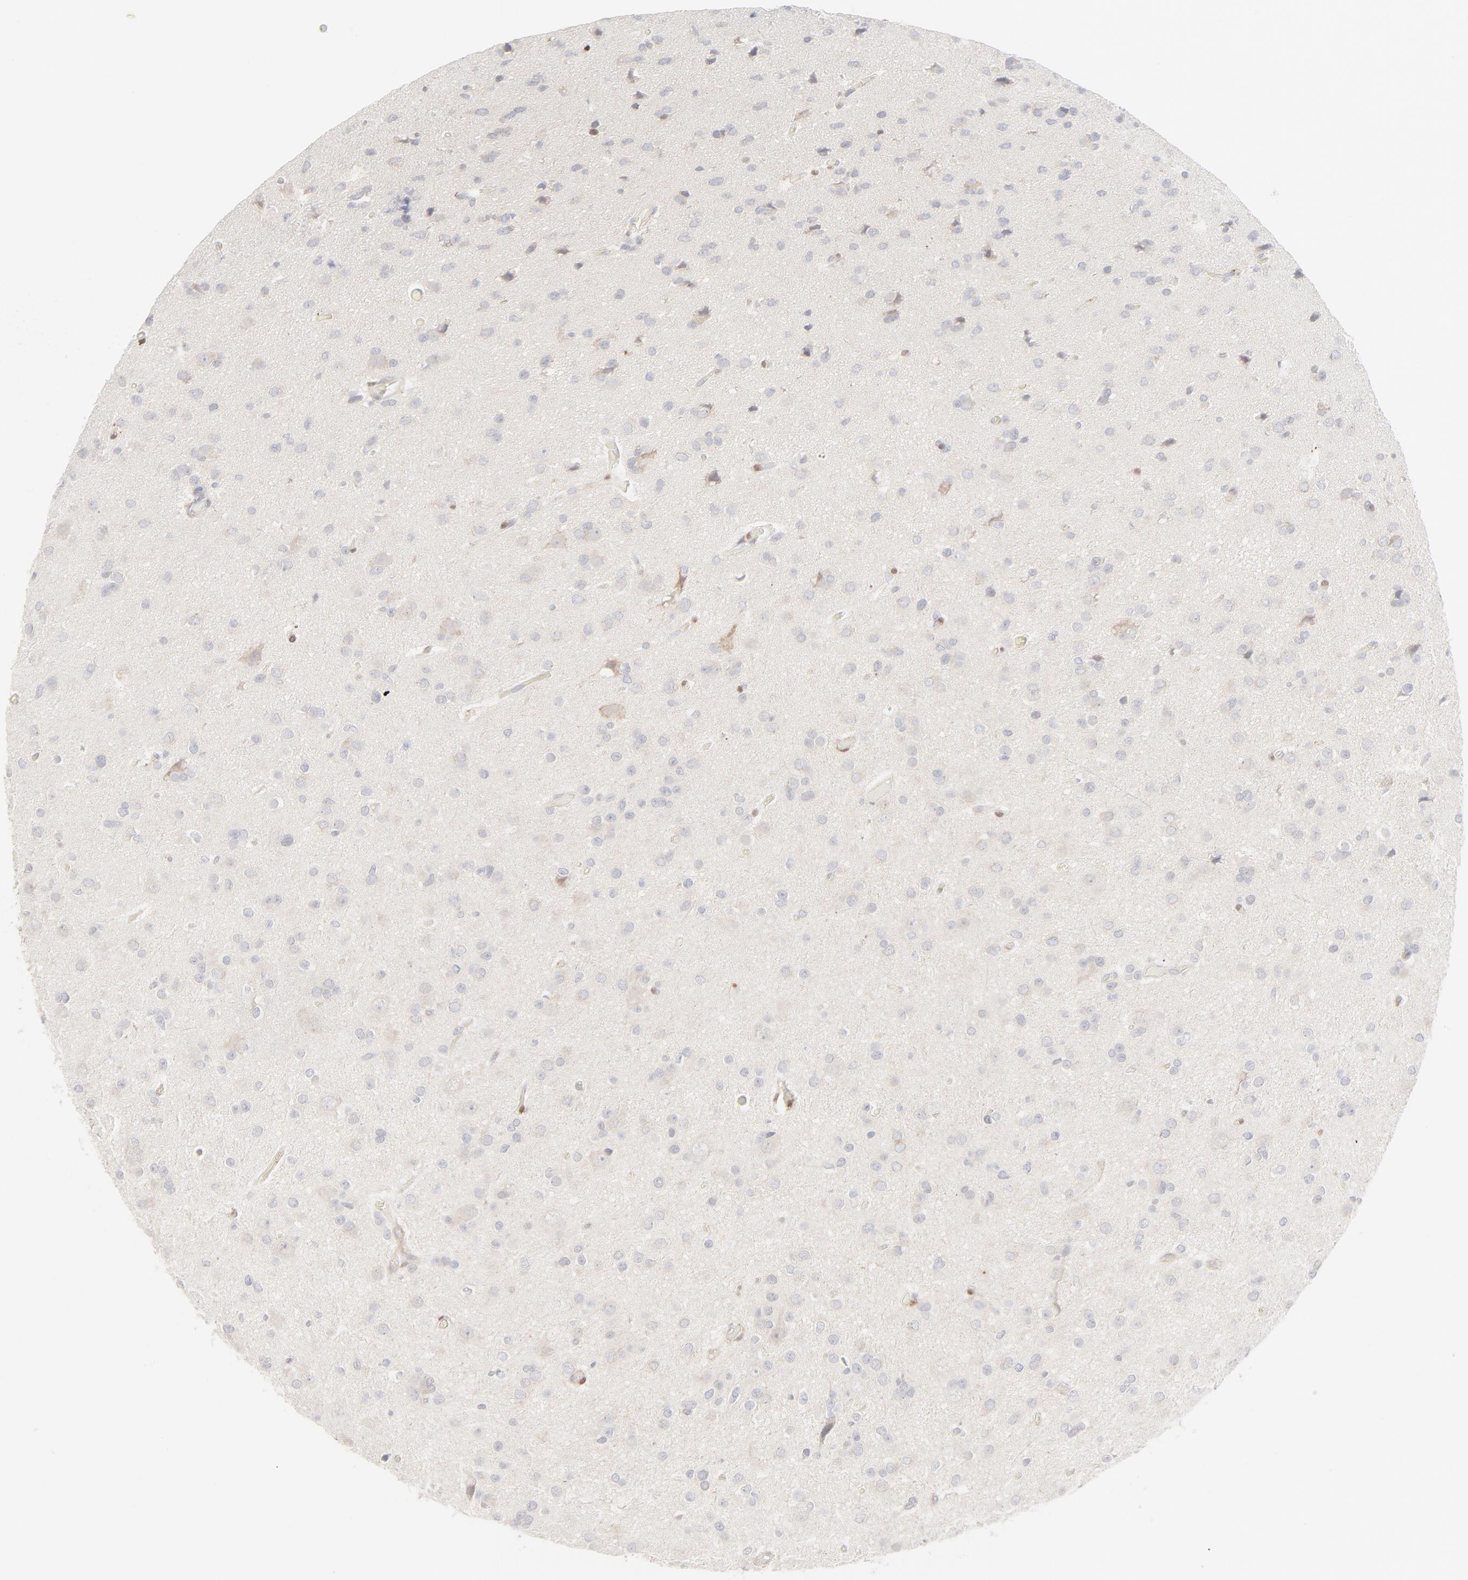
{"staining": {"intensity": "negative", "quantity": "none", "location": "none"}, "tissue": "glioma", "cell_type": "Tumor cells", "image_type": "cancer", "snomed": [{"axis": "morphology", "description": "Glioma, malignant, Low grade"}, {"axis": "topography", "description": "Brain"}], "caption": "This is an immunohistochemistry image of glioma. There is no positivity in tumor cells.", "gene": "LGALS2", "patient": {"sex": "male", "age": 42}}